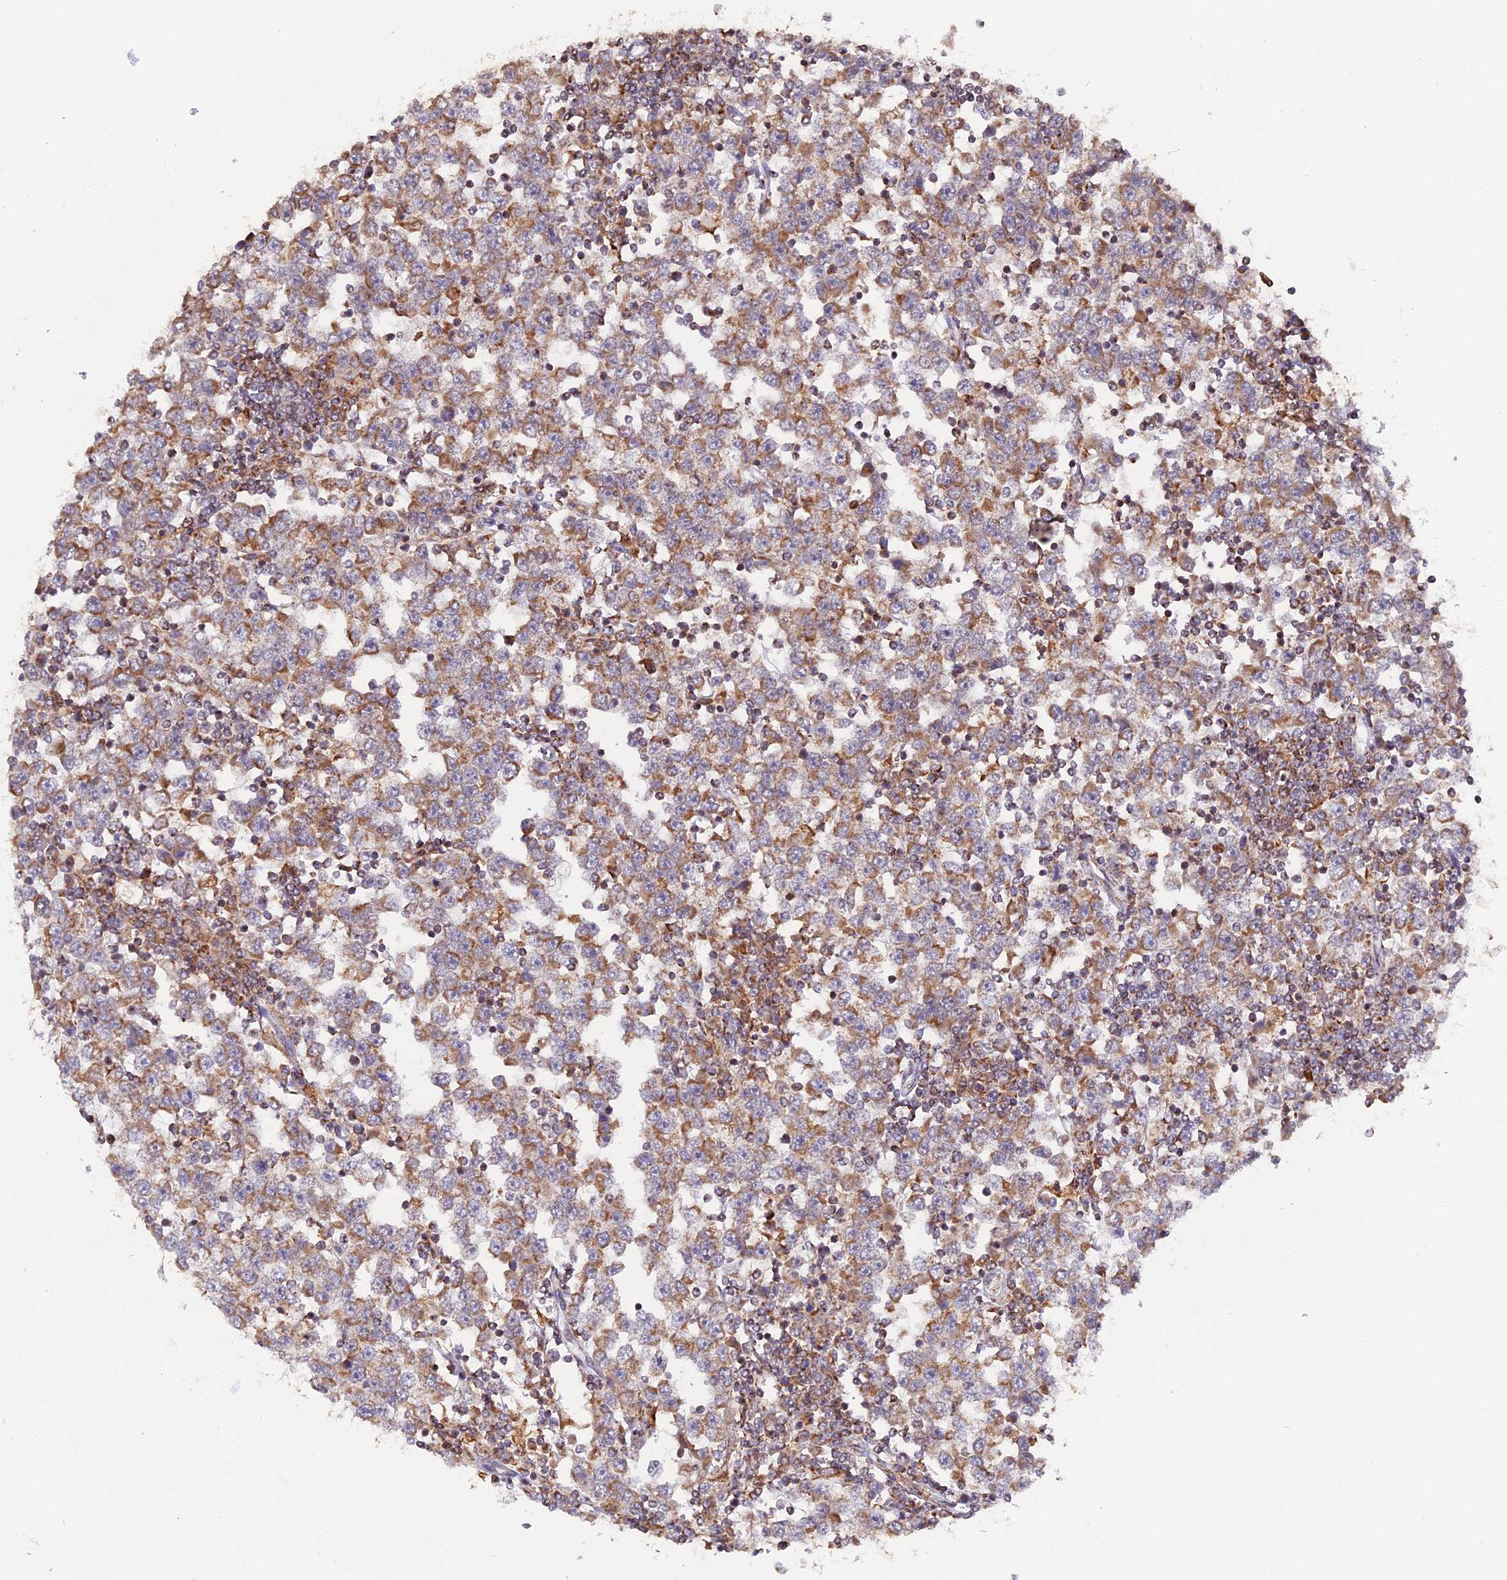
{"staining": {"intensity": "moderate", "quantity": ">75%", "location": "cytoplasmic/membranous"}, "tissue": "testis cancer", "cell_type": "Tumor cells", "image_type": "cancer", "snomed": [{"axis": "morphology", "description": "Seminoma, NOS"}, {"axis": "topography", "description": "Testis"}], "caption": "Protein staining by IHC exhibits moderate cytoplasmic/membranous expression in approximately >75% of tumor cells in testis seminoma.", "gene": "MPV17L", "patient": {"sex": "male", "age": 65}}